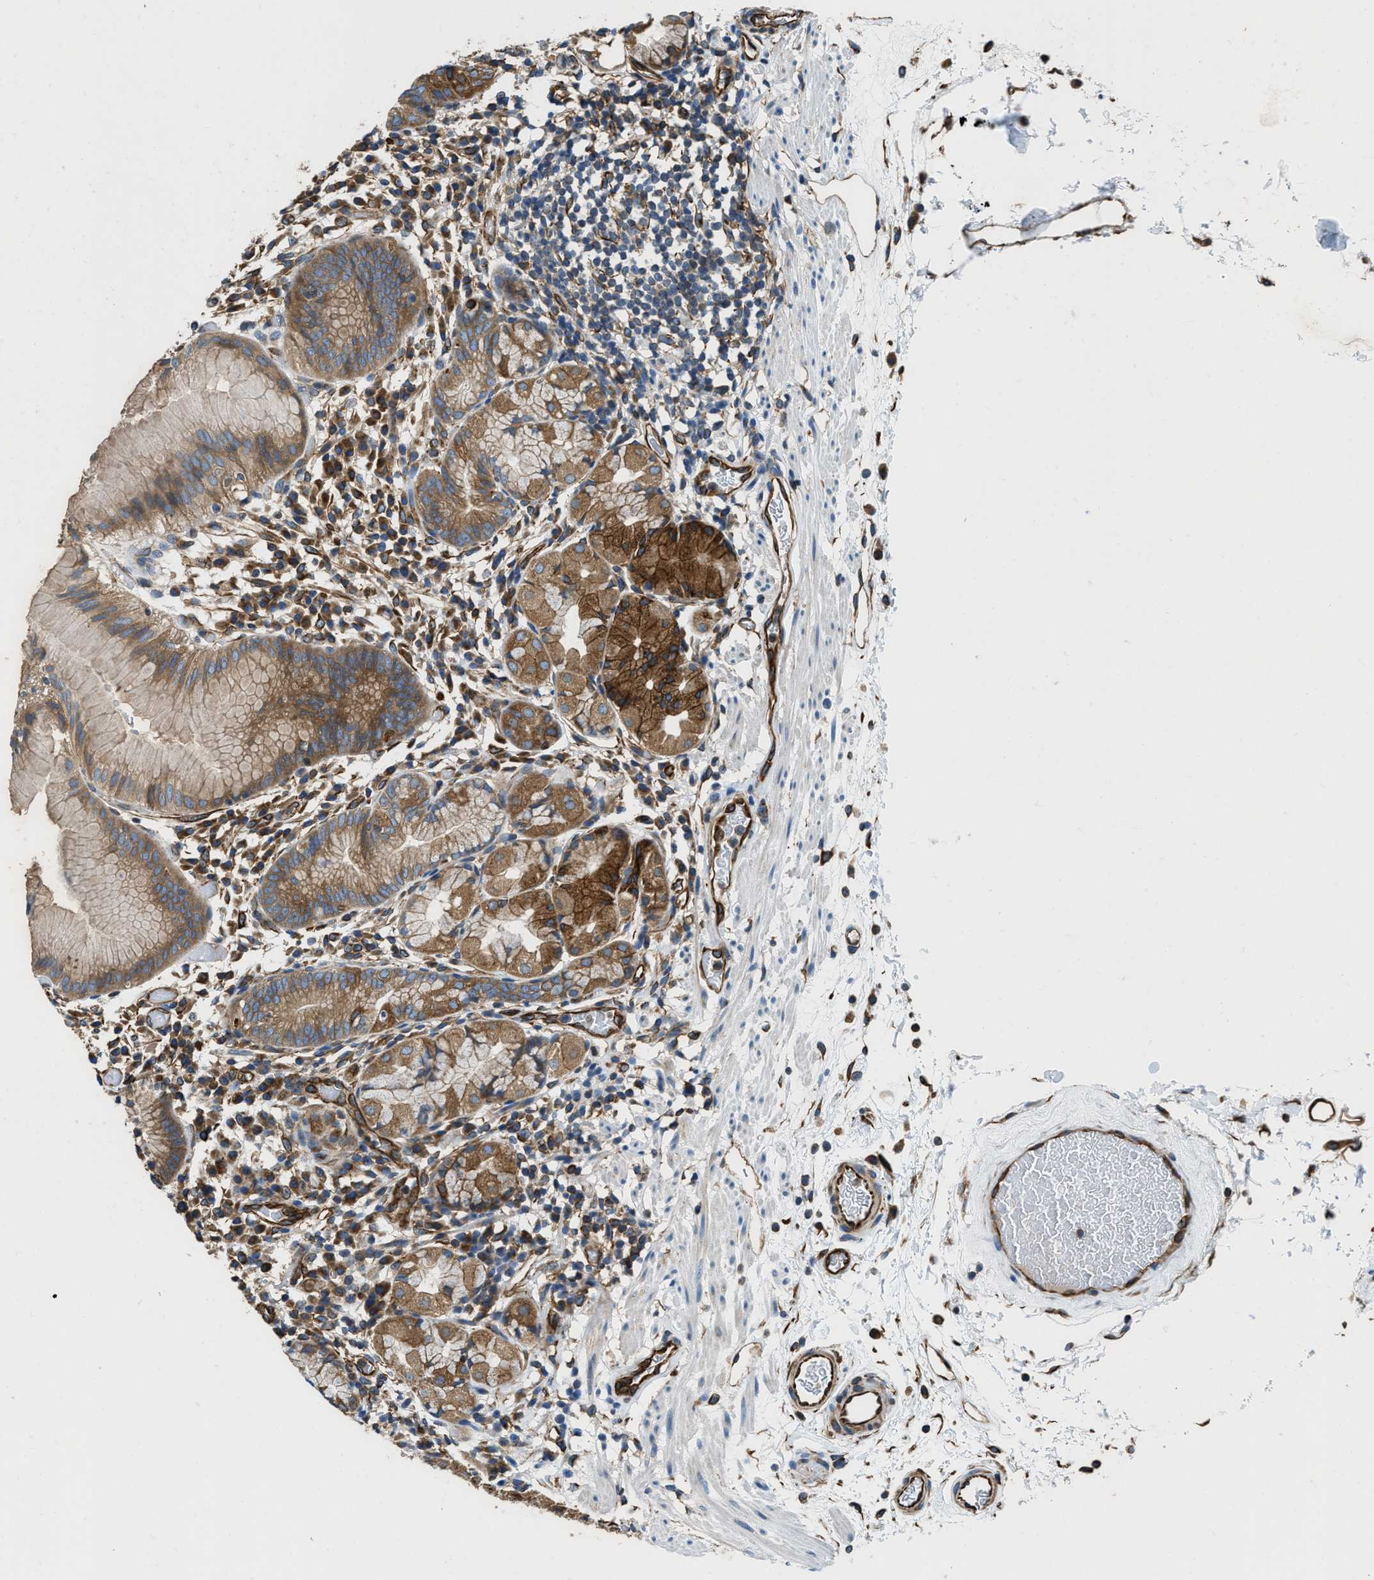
{"staining": {"intensity": "strong", "quantity": ">75%", "location": "cytoplasmic/membranous"}, "tissue": "stomach", "cell_type": "Glandular cells", "image_type": "normal", "snomed": [{"axis": "morphology", "description": "Normal tissue, NOS"}, {"axis": "topography", "description": "Stomach"}, {"axis": "topography", "description": "Stomach, lower"}], "caption": "Protein expression analysis of normal stomach reveals strong cytoplasmic/membranous positivity in approximately >75% of glandular cells. (DAB = brown stain, brightfield microscopy at high magnification).", "gene": "HSD17B12", "patient": {"sex": "female", "age": 75}}